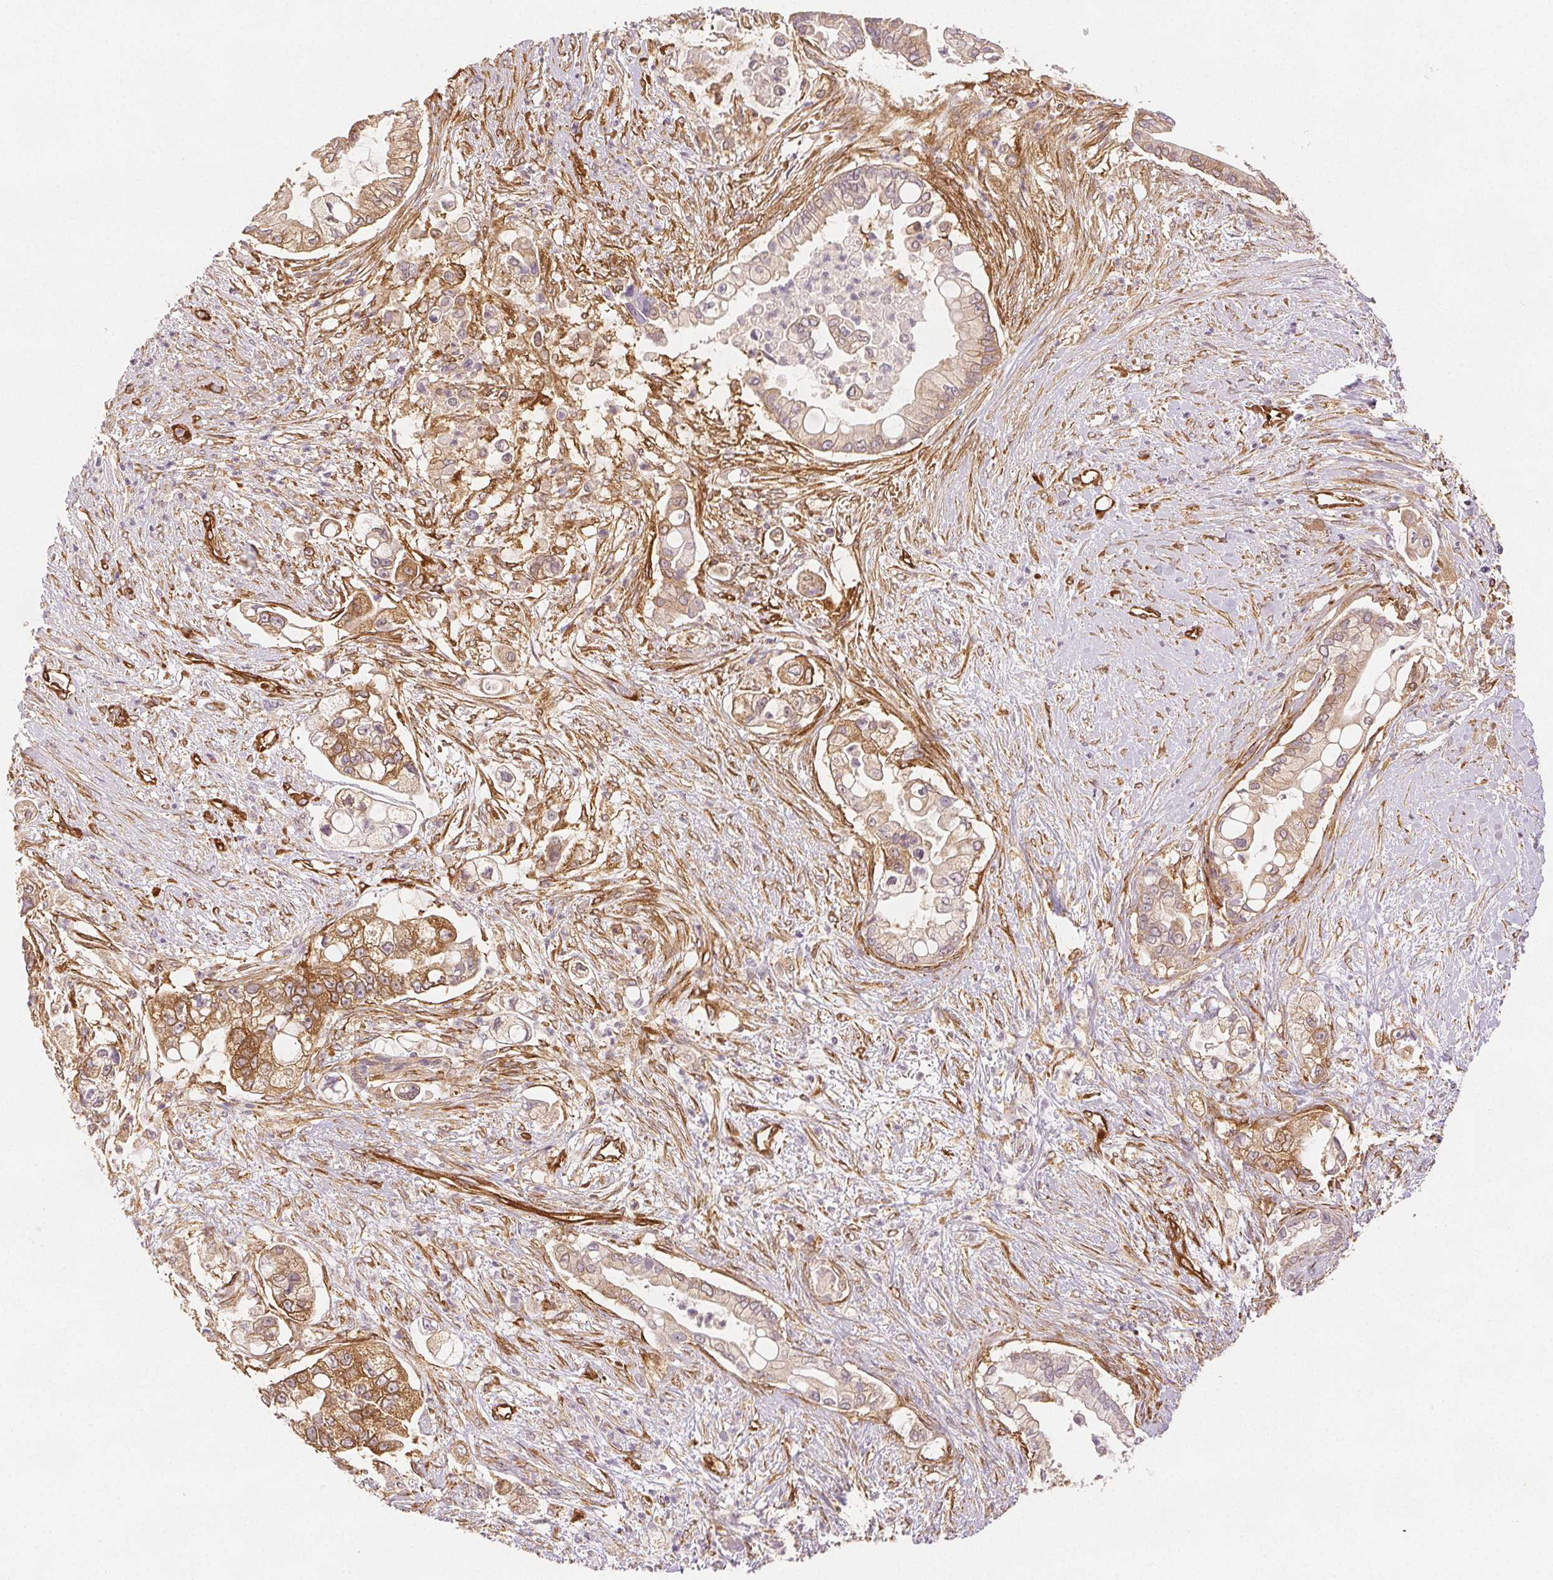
{"staining": {"intensity": "moderate", "quantity": ">75%", "location": "cytoplasmic/membranous"}, "tissue": "pancreatic cancer", "cell_type": "Tumor cells", "image_type": "cancer", "snomed": [{"axis": "morphology", "description": "Adenocarcinoma, NOS"}, {"axis": "topography", "description": "Pancreas"}], "caption": "Moderate cytoplasmic/membranous staining for a protein is seen in approximately >75% of tumor cells of pancreatic adenocarcinoma using IHC.", "gene": "DIAPH2", "patient": {"sex": "female", "age": 69}}